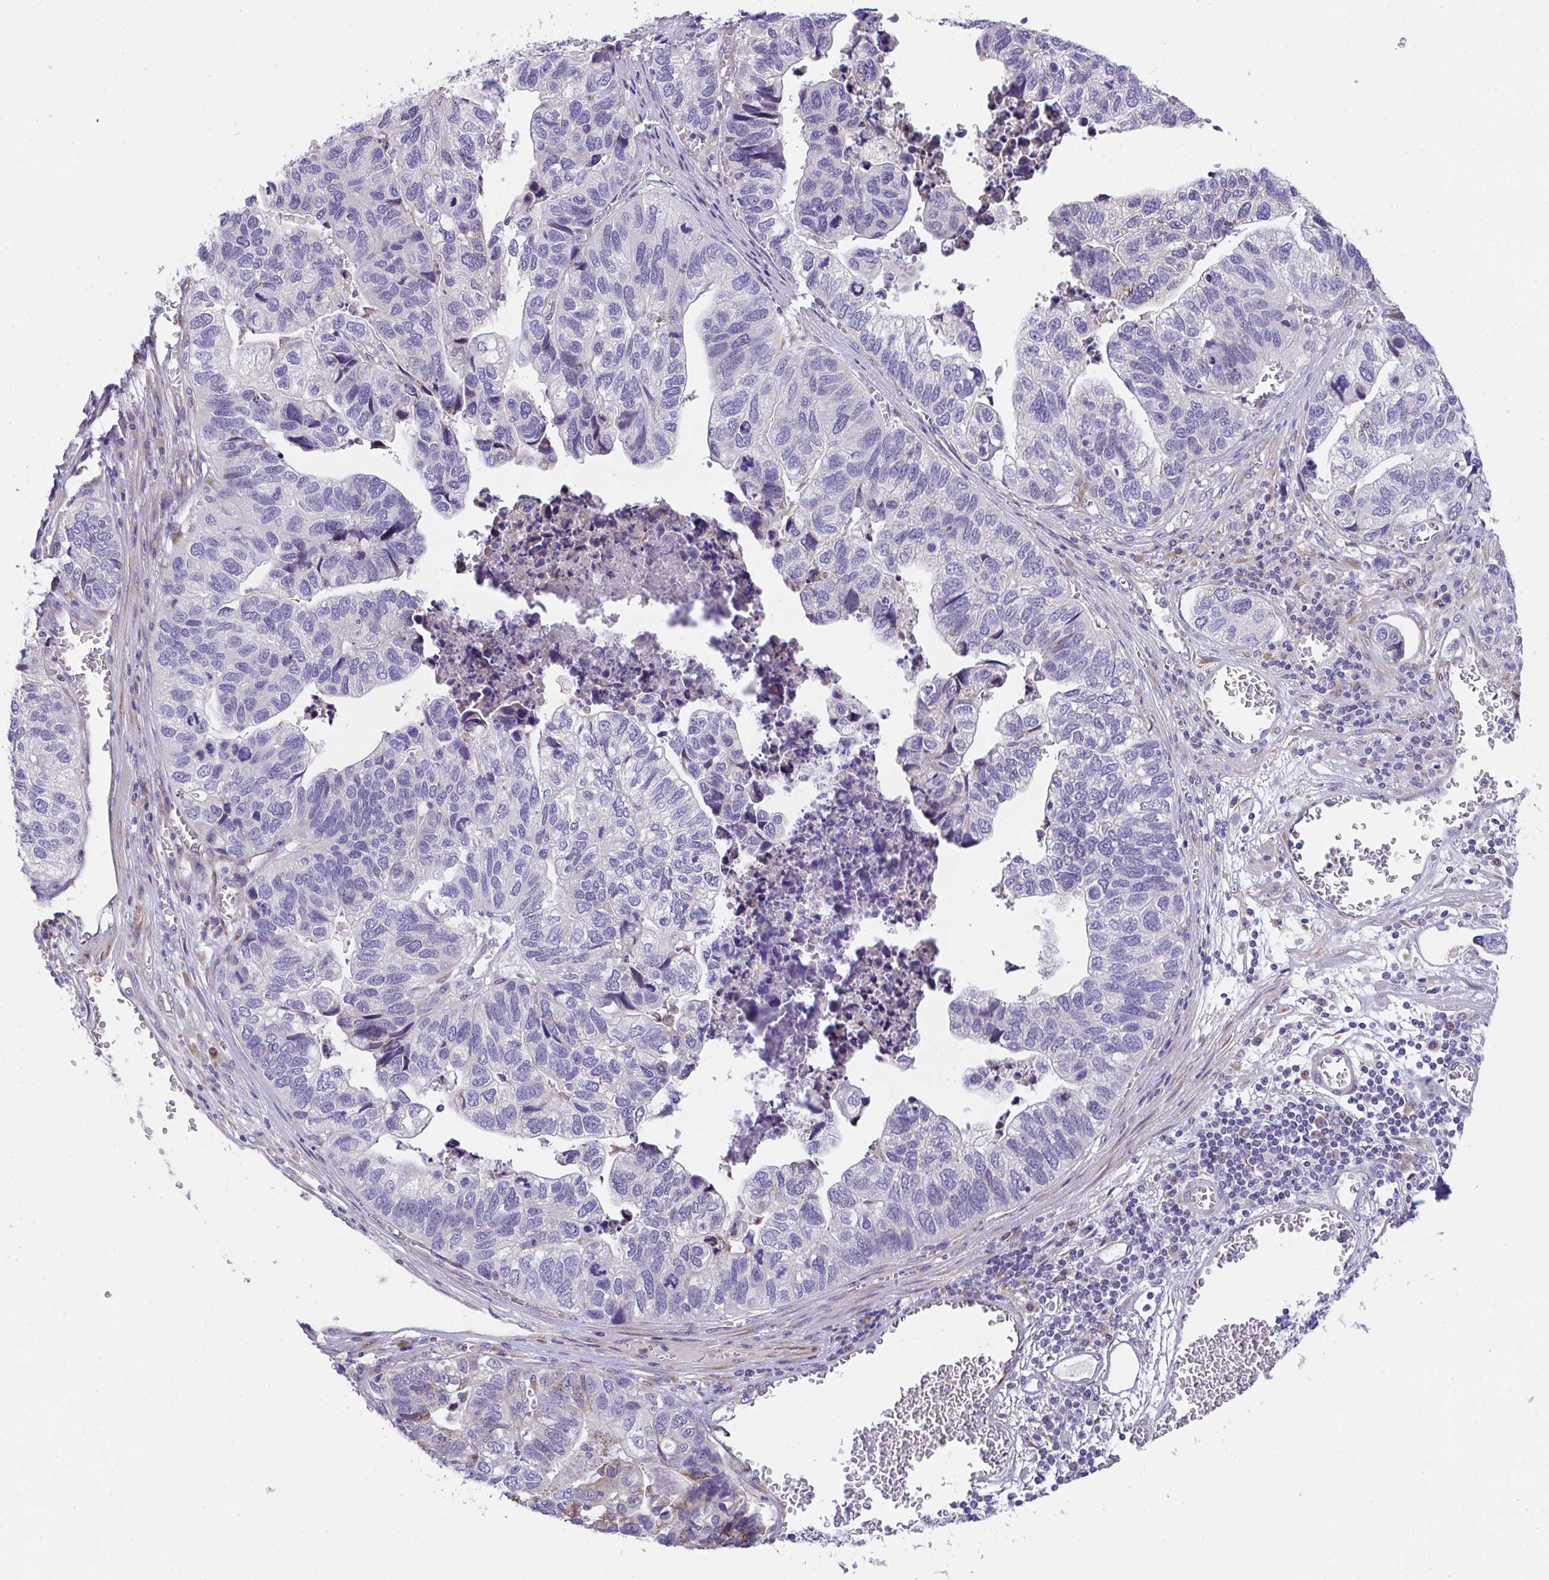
{"staining": {"intensity": "negative", "quantity": "none", "location": "none"}, "tissue": "stomach cancer", "cell_type": "Tumor cells", "image_type": "cancer", "snomed": [{"axis": "morphology", "description": "Adenocarcinoma, NOS"}, {"axis": "topography", "description": "Stomach, upper"}], "caption": "This is a histopathology image of IHC staining of stomach adenocarcinoma, which shows no expression in tumor cells.", "gene": "MIA3", "patient": {"sex": "female", "age": 67}}